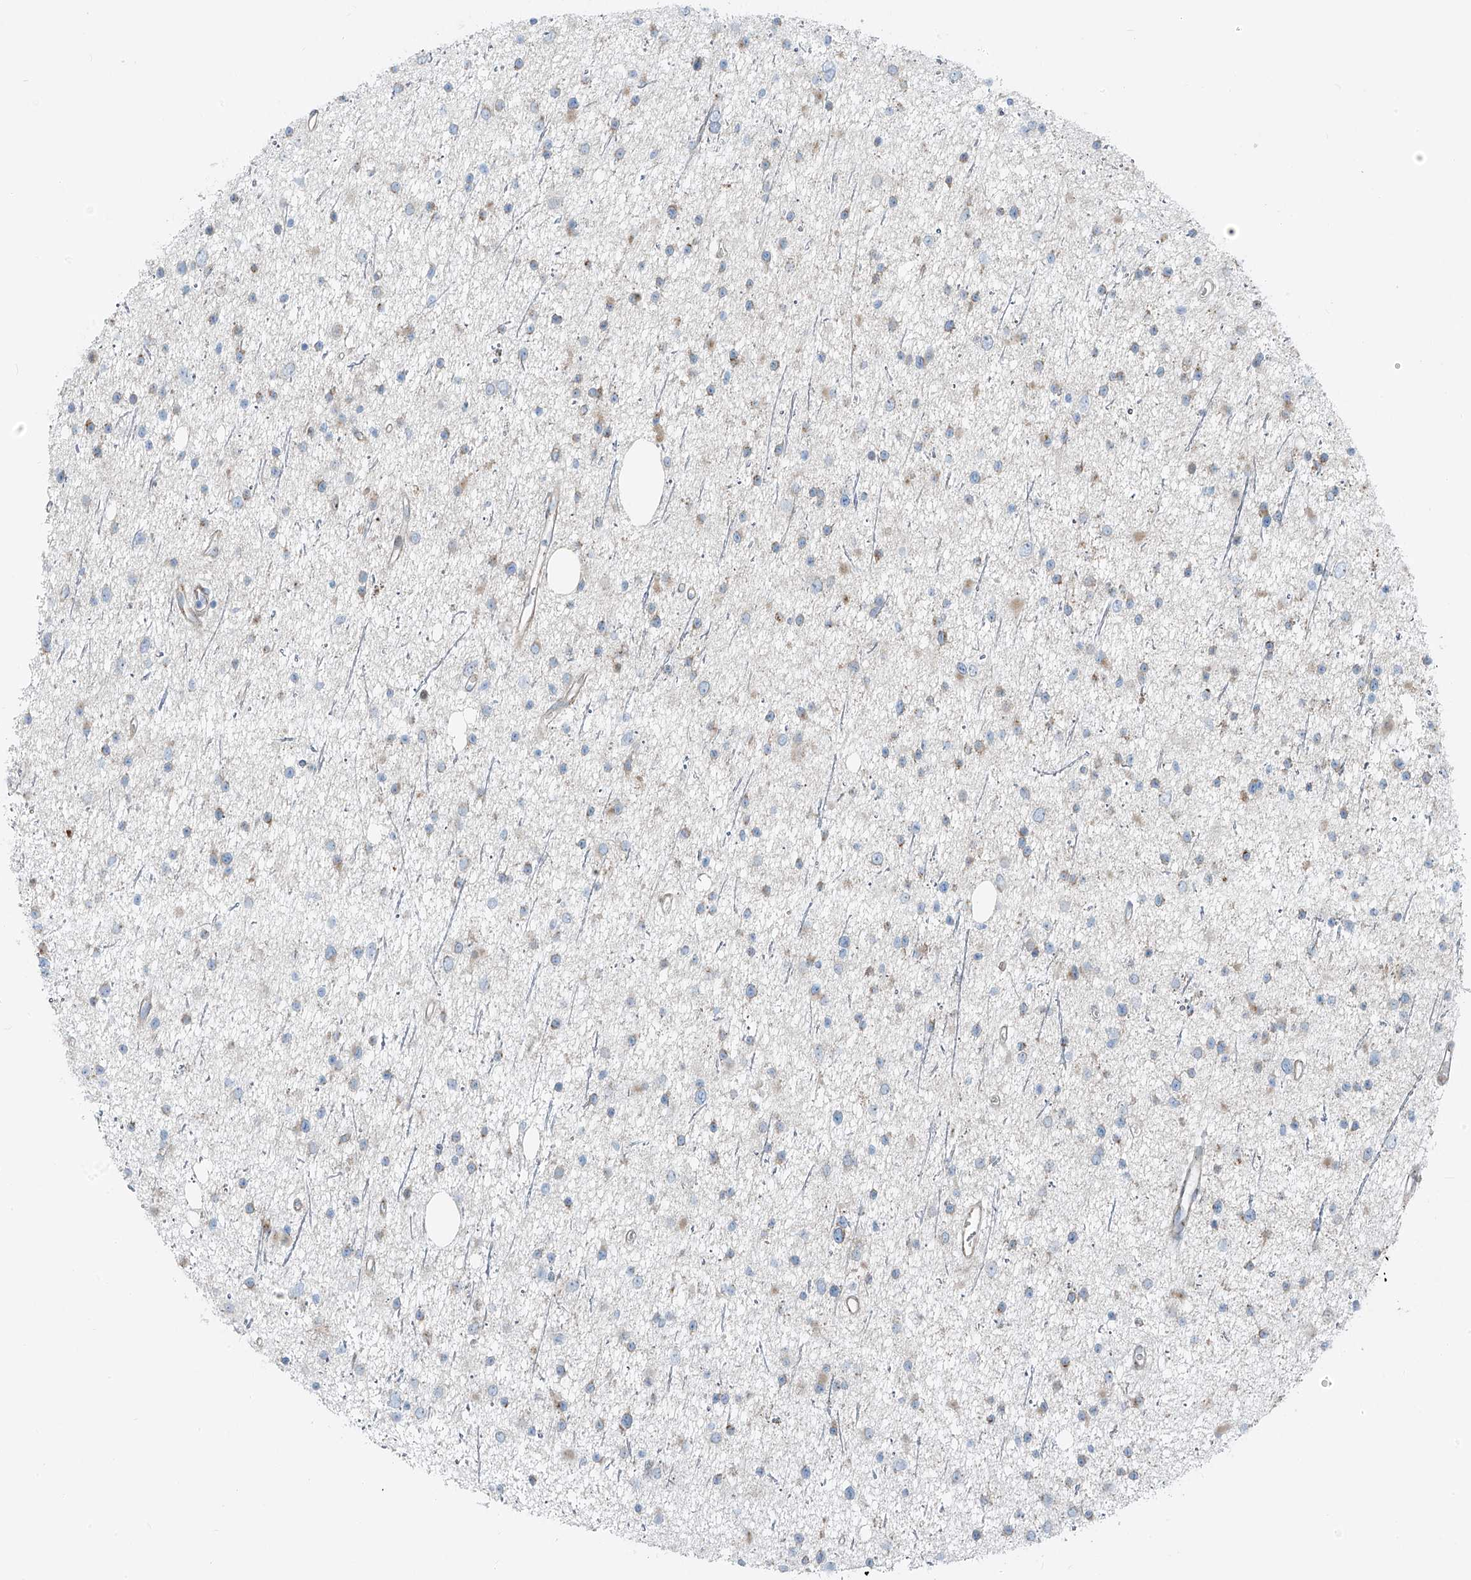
{"staining": {"intensity": "moderate", "quantity": "<25%", "location": "cytoplasmic/membranous"}, "tissue": "glioma", "cell_type": "Tumor cells", "image_type": "cancer", "snomed": [{"axis": "morphology", "description": "Glioma, malignant, Low grade"}, {"axis": "topography", "description": "Cerebral cortex"}], "caption": "Tumor cells display low levels of moderate cytoplasmic/membranous expression in approximately <25% of cells in human glioma.", "gene": "HIC2", "patient": {"sex": "female", "age": 39}}